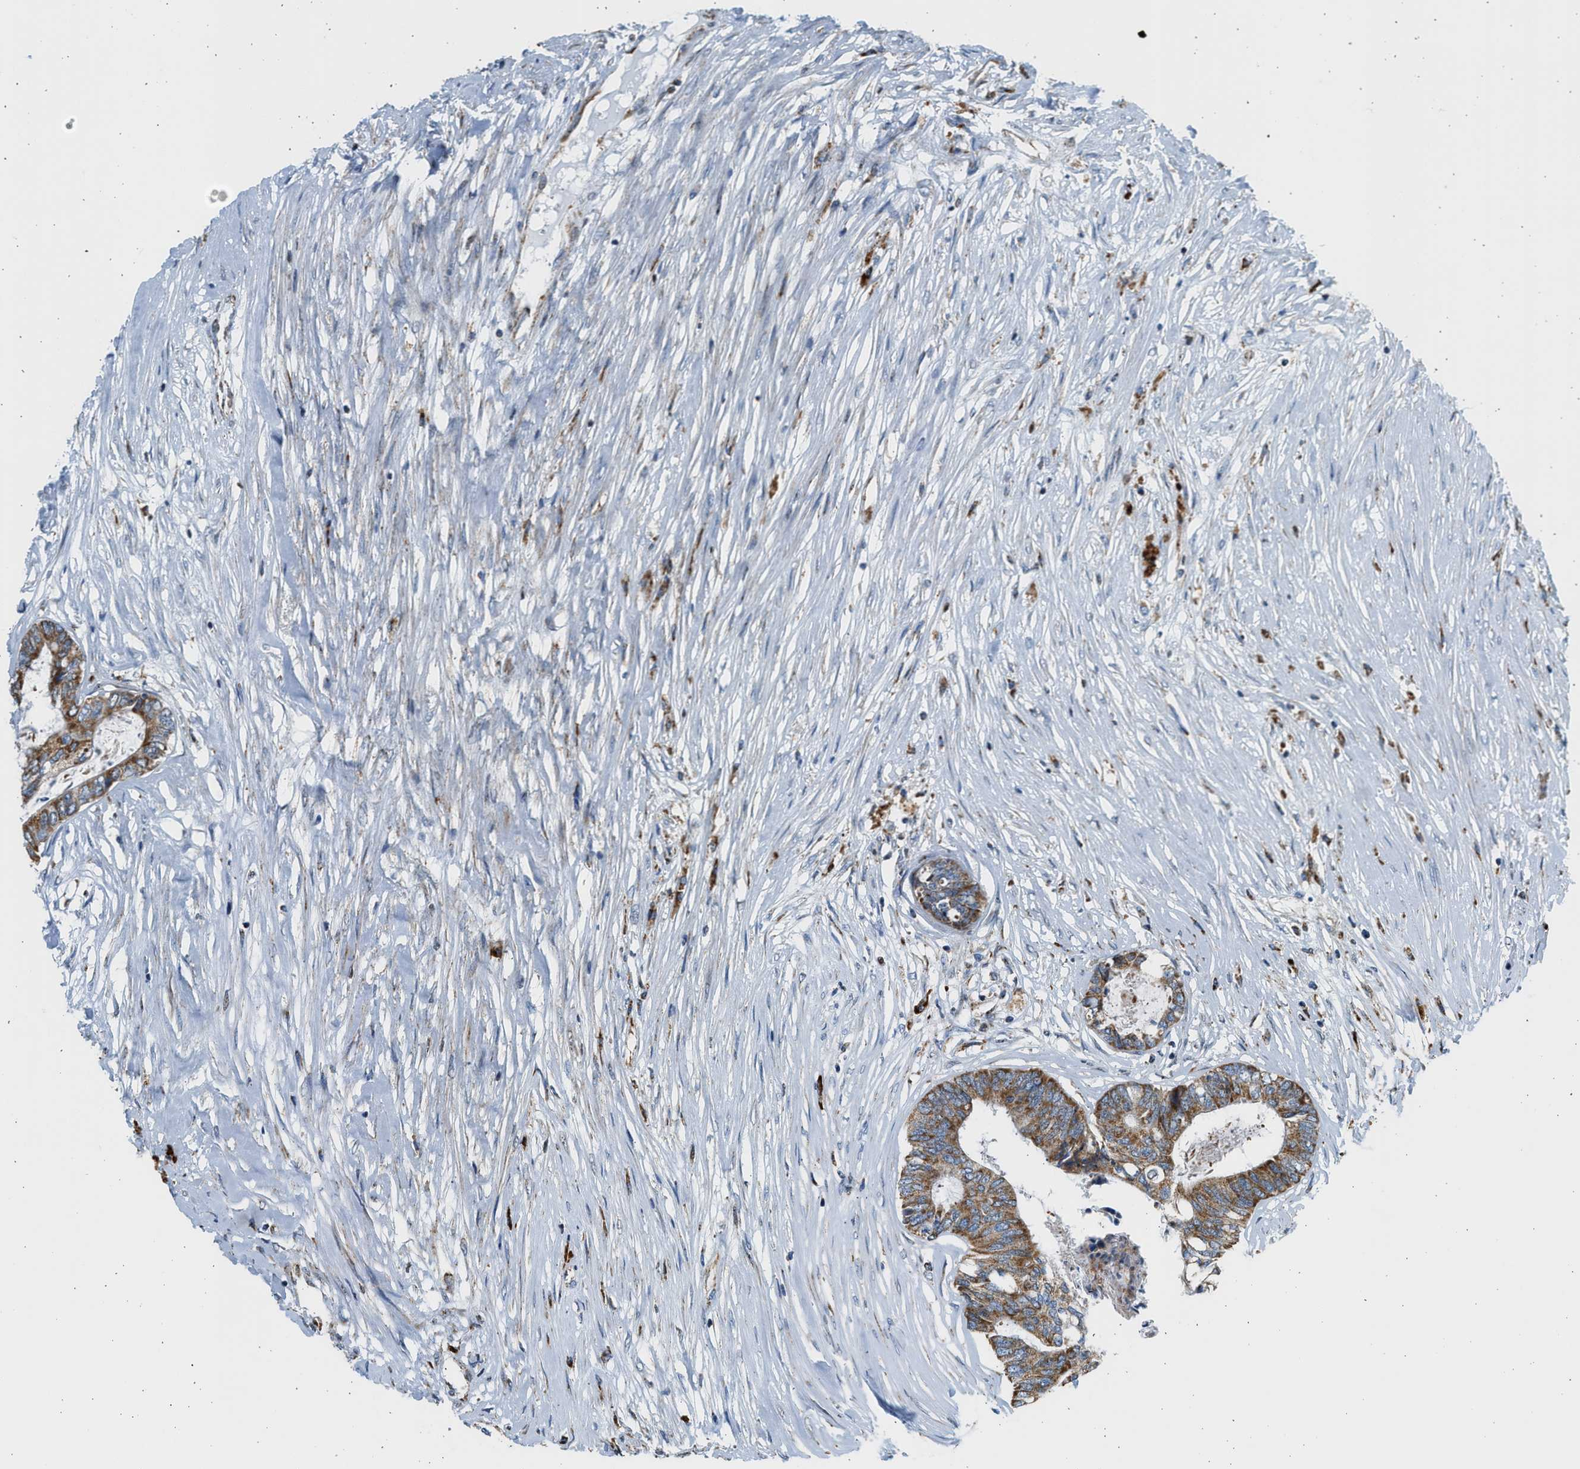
{"staining": {"intensity": "strong", "quantity": ">75%", "location": "cytoplasmic/membranous"}, "tissue": "colorectal cancer", "cell_type": "Tumor cells", "image_type": "cancer", "snomed": [{"axis": "morphology", "description": "Adenocarcinoma, NOS"}, {"axis": "topography", "description": "Rectum"}], "caption": "DAB (3,3'-diaminobenzidine) immunohistochemical staining of human colorectal cancer (adenocarcinoma) demonstrates strong cytoplasmic/membranous protein positivity in approximately >75% of tumor cells. The staining was performed using DAB, with brown indicating positive protein expression. Nuclei are stained blue with hematoxylin.", "gene": "KCNMB3", "patient": {"sex": "male", "age": 63}}